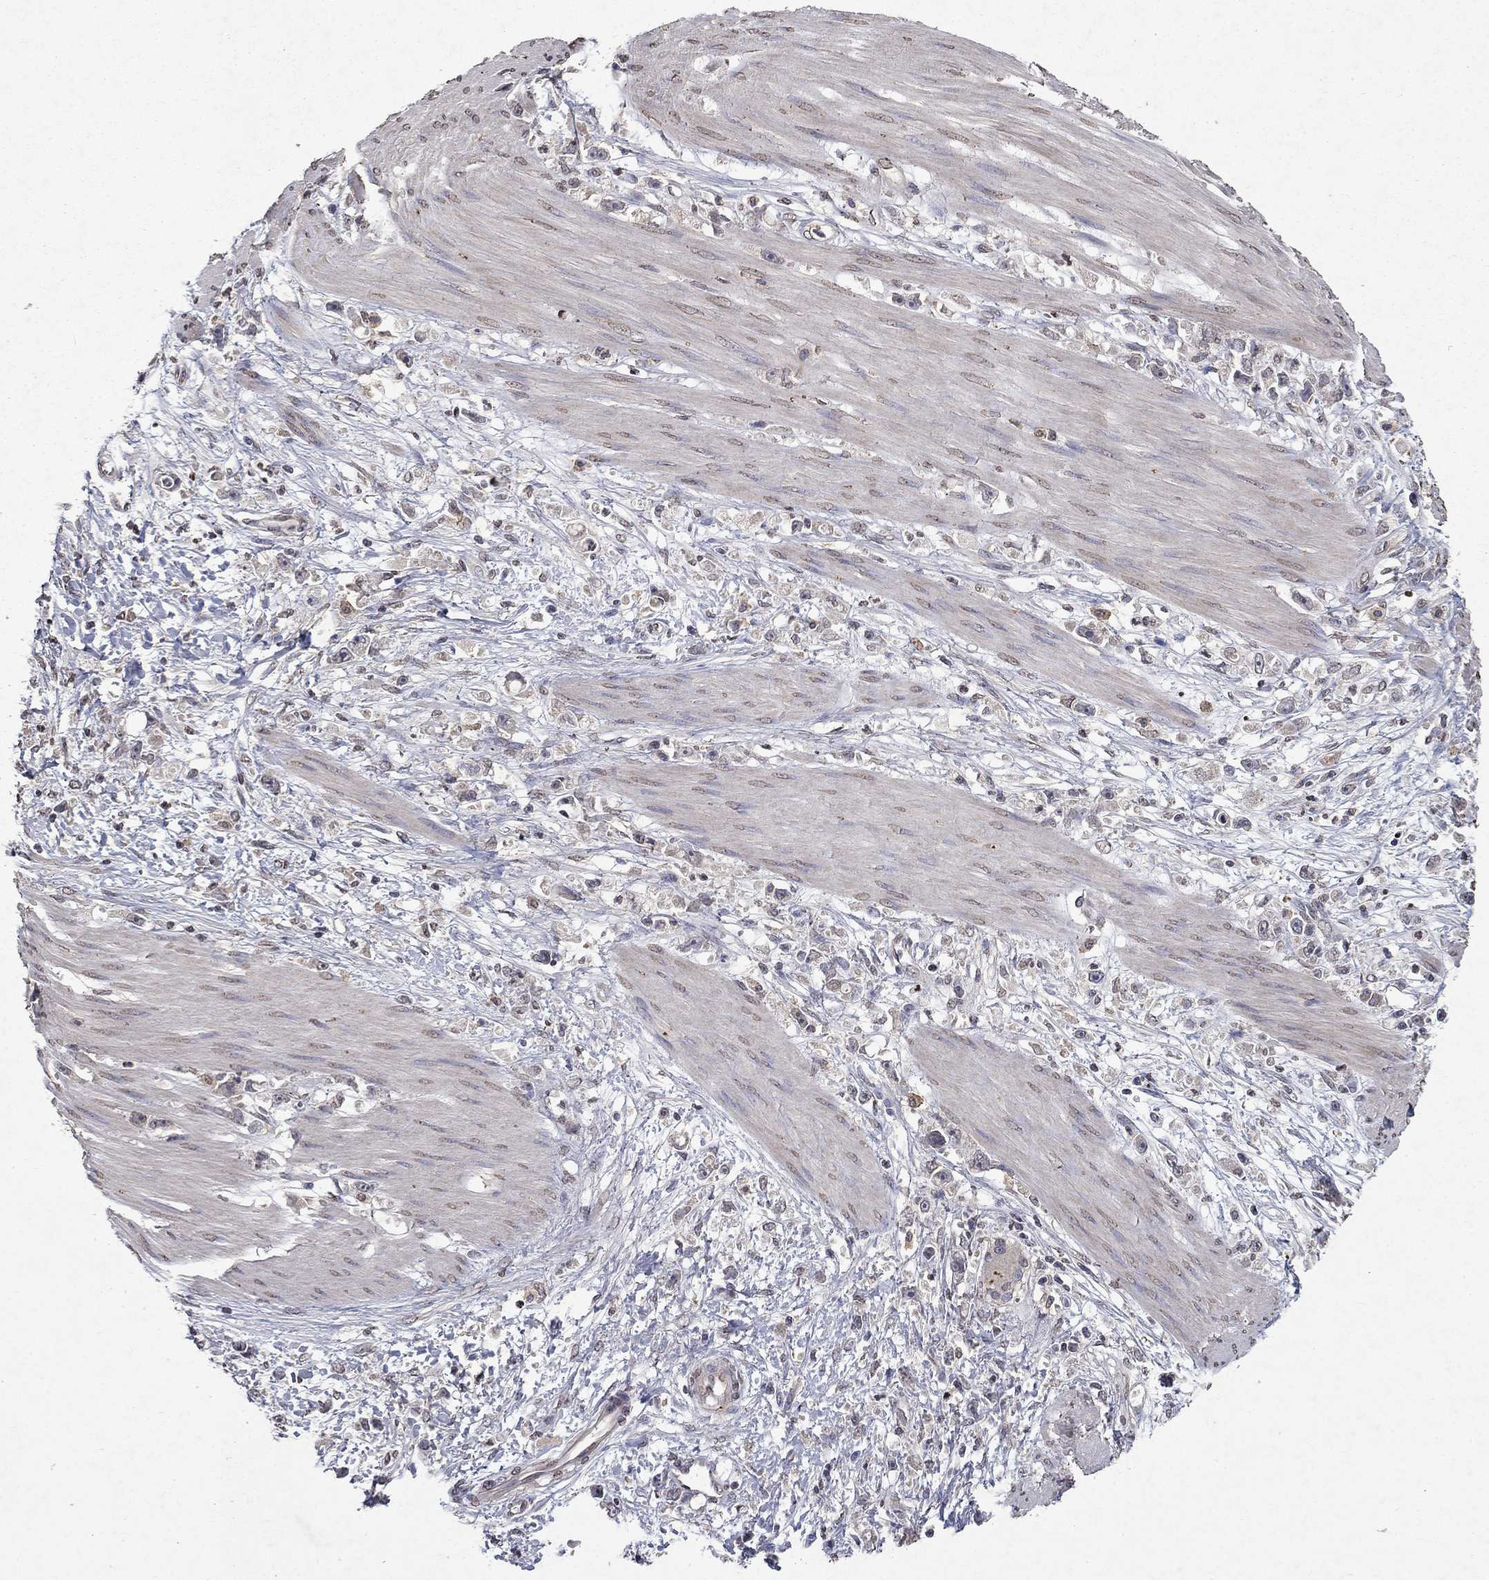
{"staining": {"intensity": "weak", "quantity": "25%-75%", "location": "cytoplasmic/membranous"}, "tissue": "stomach cancer", "cell_type": "Tumor cells", "image_type": "cancer", "snomed": [{"axis": "morphology", "description": "Adenocarcinoma, NOS"}, {"axis": "topography", "description": "Stomach"}], "caption": "A histopathology image of adenocarcinoma (stomach) stained for a protein demonstrates weak cytoplasmic/membranous brown staining in tumor cells. Immunohistochemistry stains the protein in brown and the nuclei are stained blue.", "gene": "TTC38", "patient": {"sex": "female", "age": 59}}